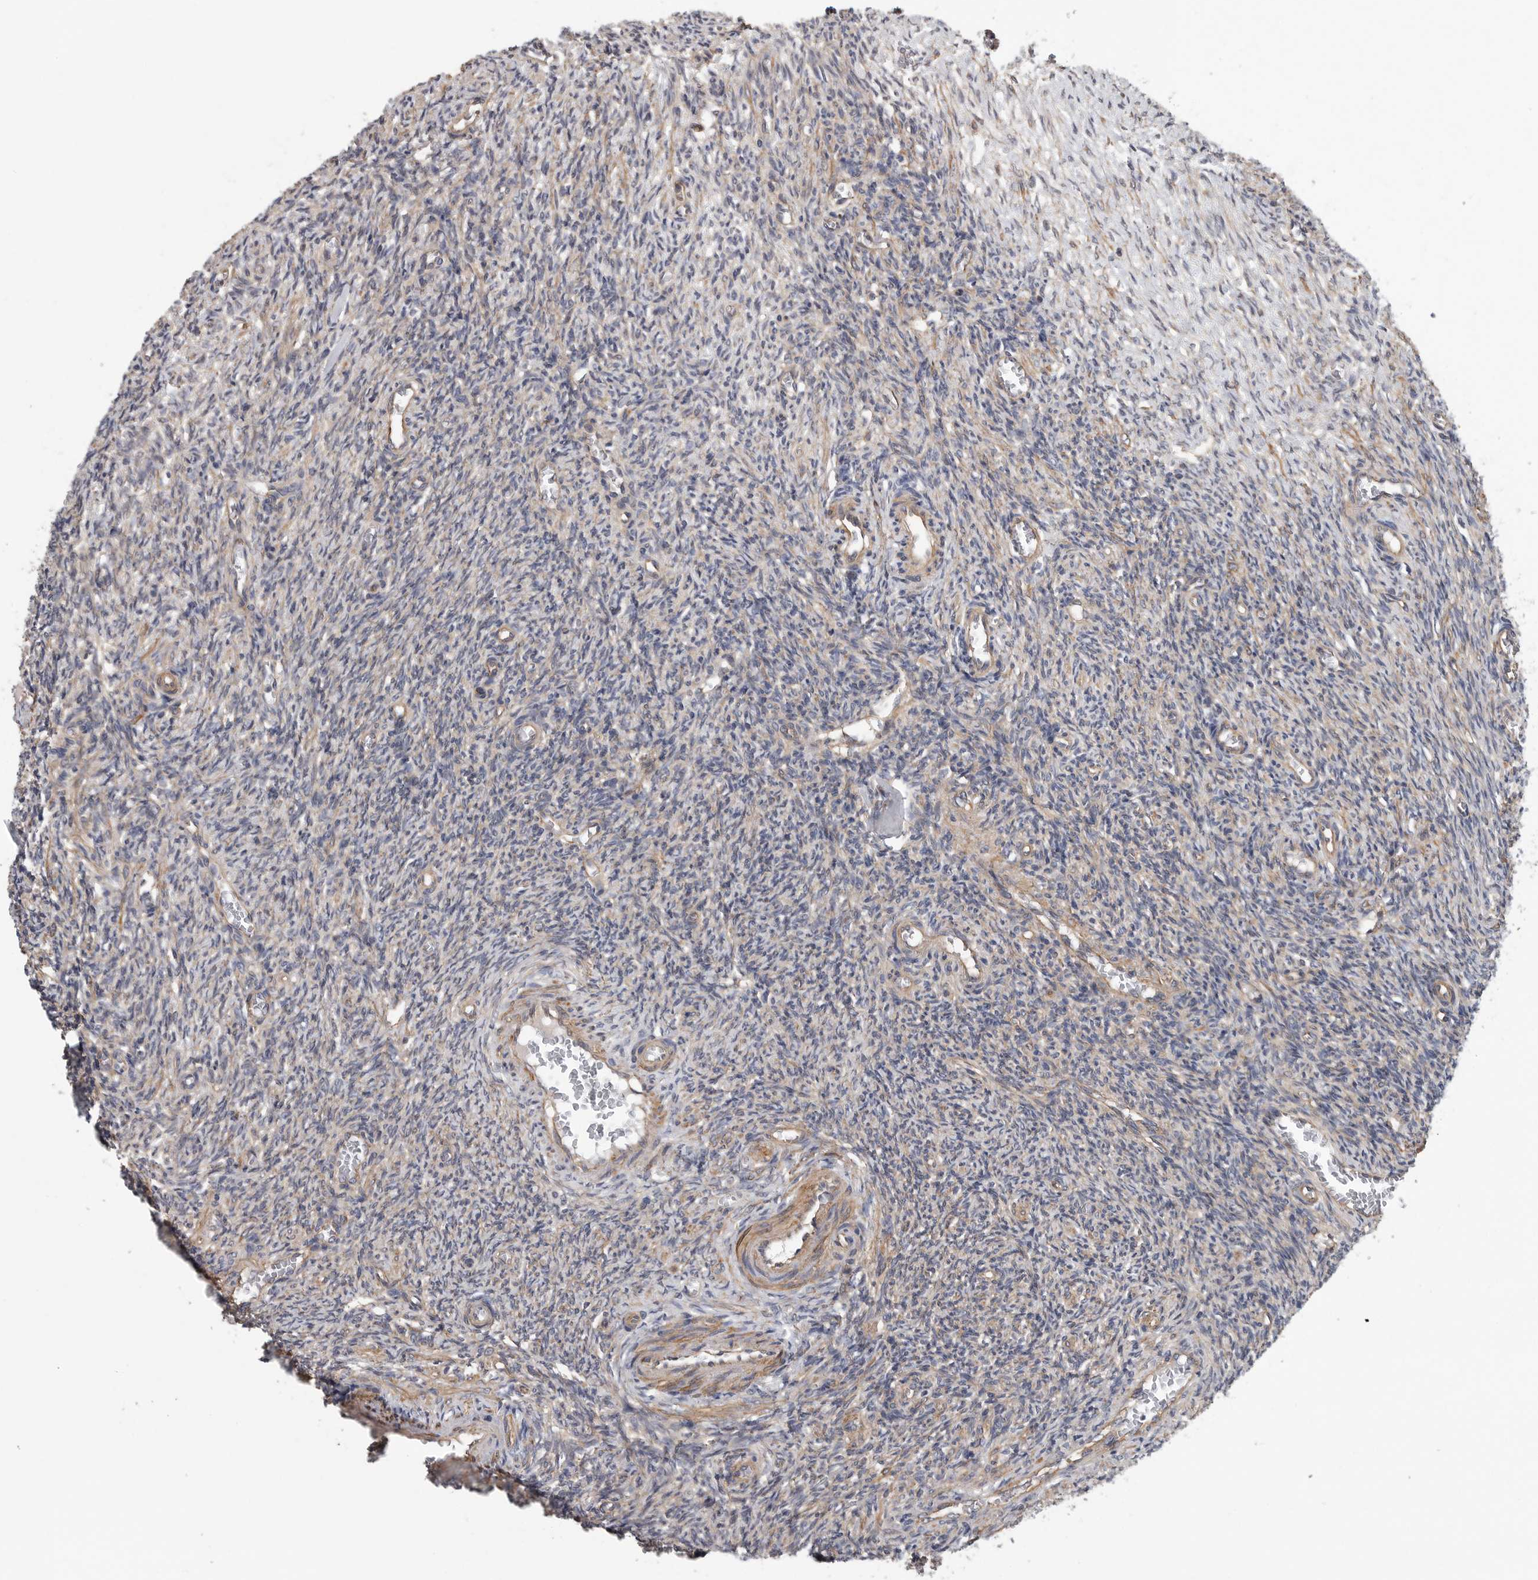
{"staining": {"intensity": "negative", "quantity": "none", "location": "none"}, "tissue": "ovary", "cell_type": "Ovarian stroma cells", "image_type": "normal", "snomed": [{"axis": "morphology", "description": "Normal tissue, NOS"}, {"axis": "topography", "description": "Ovary"}], "caption": "Ovarian stroma cells are negative for protein expression in benign human ovary. (DAB immunohistochemistry (IHC) visualized using brightfield microscopy, high magnification).", "gene": "OXR1", "patient": {"sex": "female", "age": 27}}